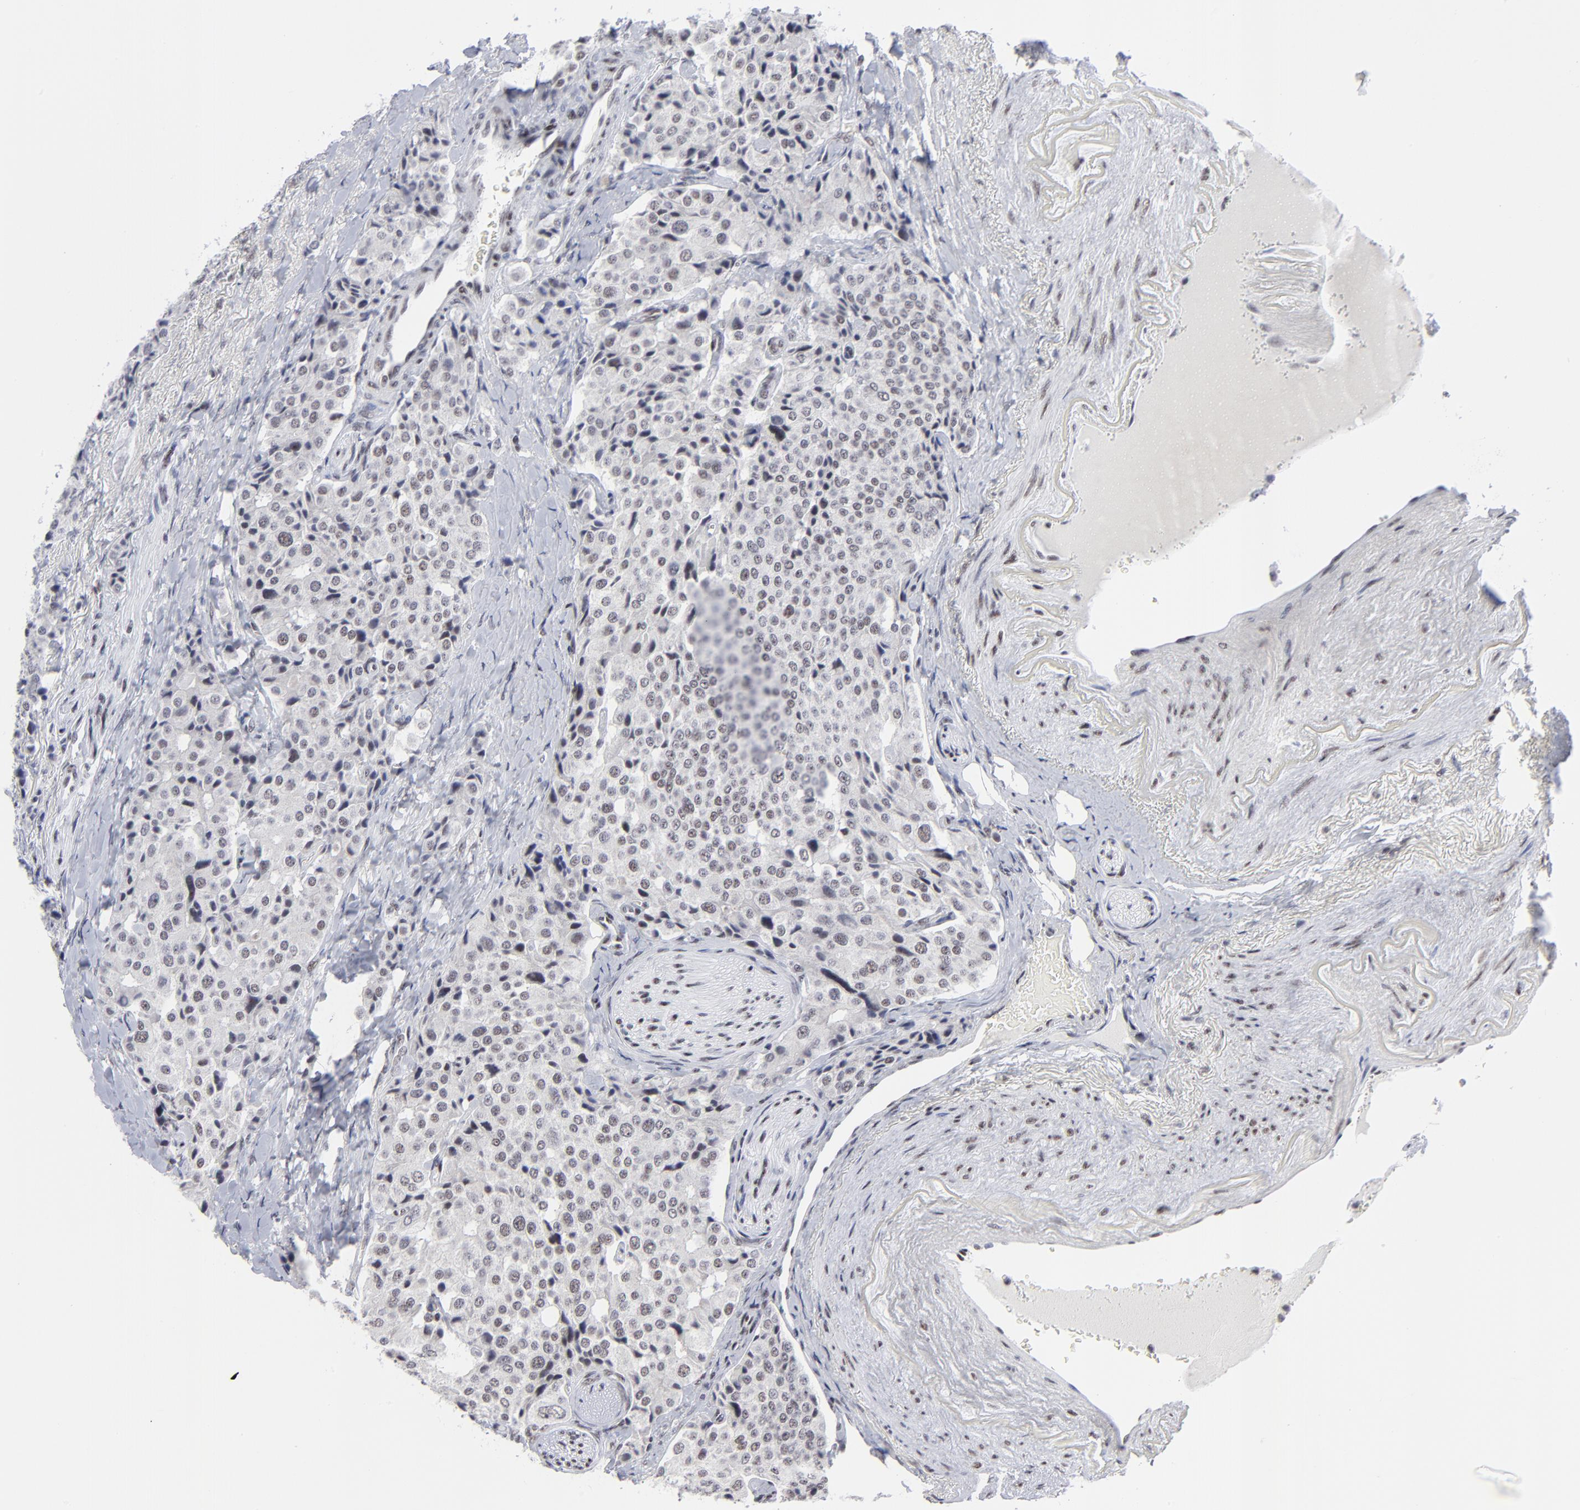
{"staining": {"intensity": "weak", "quantity": "<25%", "location": "nuclear"}, "tissue": "carcinoid", "cell_type": "Tumor cells", "image_type": "cancer", "snomed": [{"axis": "morphology", "description": "Carcinoid, malignant, NOS"}, {"axis": "topography", "description": "Colon"}], "caption": "Immunohistochemistry image of neoplastic tissue: malignant carcinoid stained with DAB (3,3'-diaminobenzidine) reveals no significant protein staining in tumor cells. (Brightfield microscopy of DAB (3,3'-diaminobenzidine) immunohistochemistry at high magnification).", "gene": "SP2", "patient": {"sex": "female", "age": 61}}